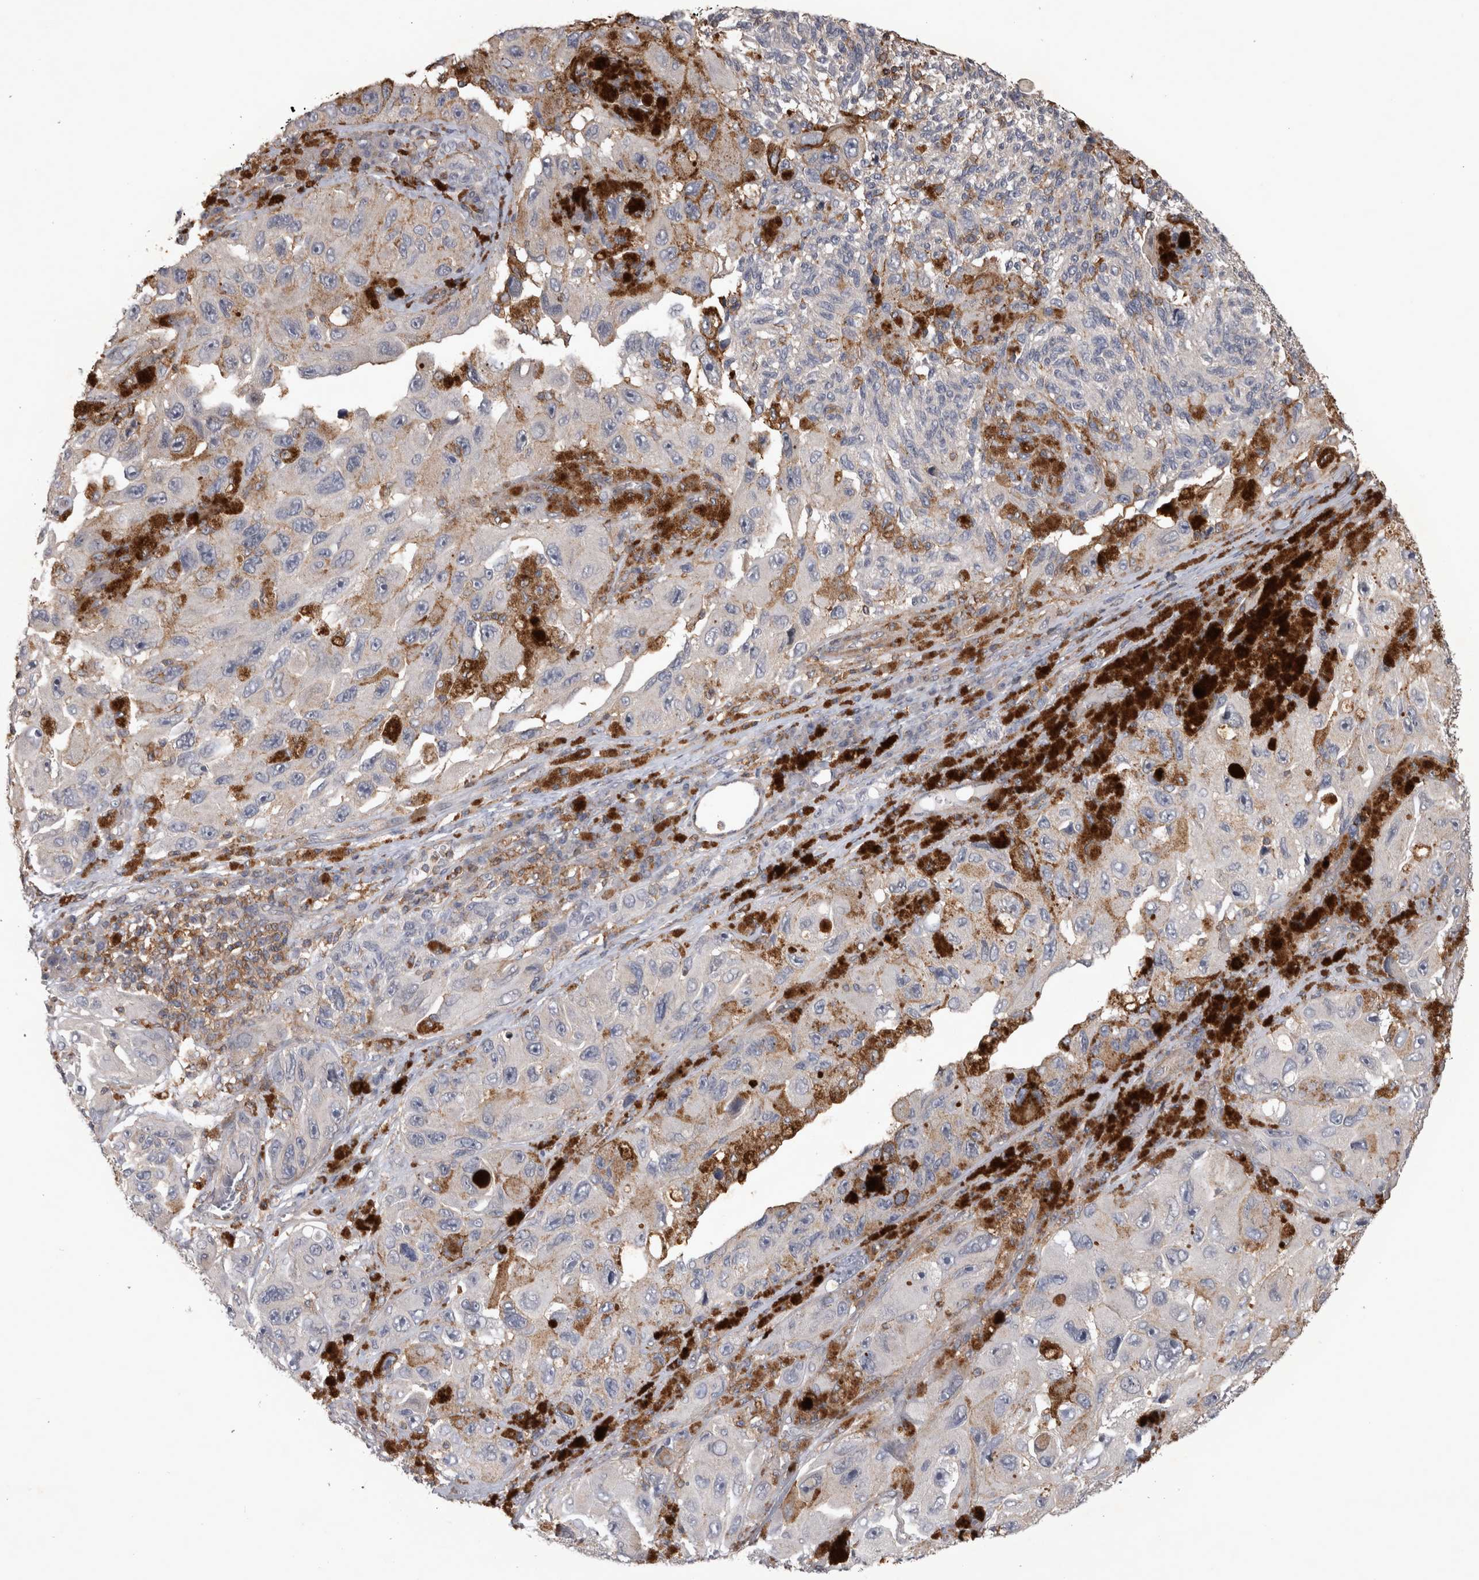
{"staining": {"intensity": "negative", "quantity": "none", "location": "none"}, "tissue": "melanoma", "cell_type": "Tumor cells", "image_type": "cancer", "snomed": [{"axis": "morphology", "description": "Malignant melanoma, NOS"}, {"axis": "topography", "description": "Skin"}], "caption": "Melanoma stained for a protein using immunohistochemistry demonstrates no positivity tumor cells.", "gene": "SPATA48", "patient": {"sex": "female", "age": 73}}